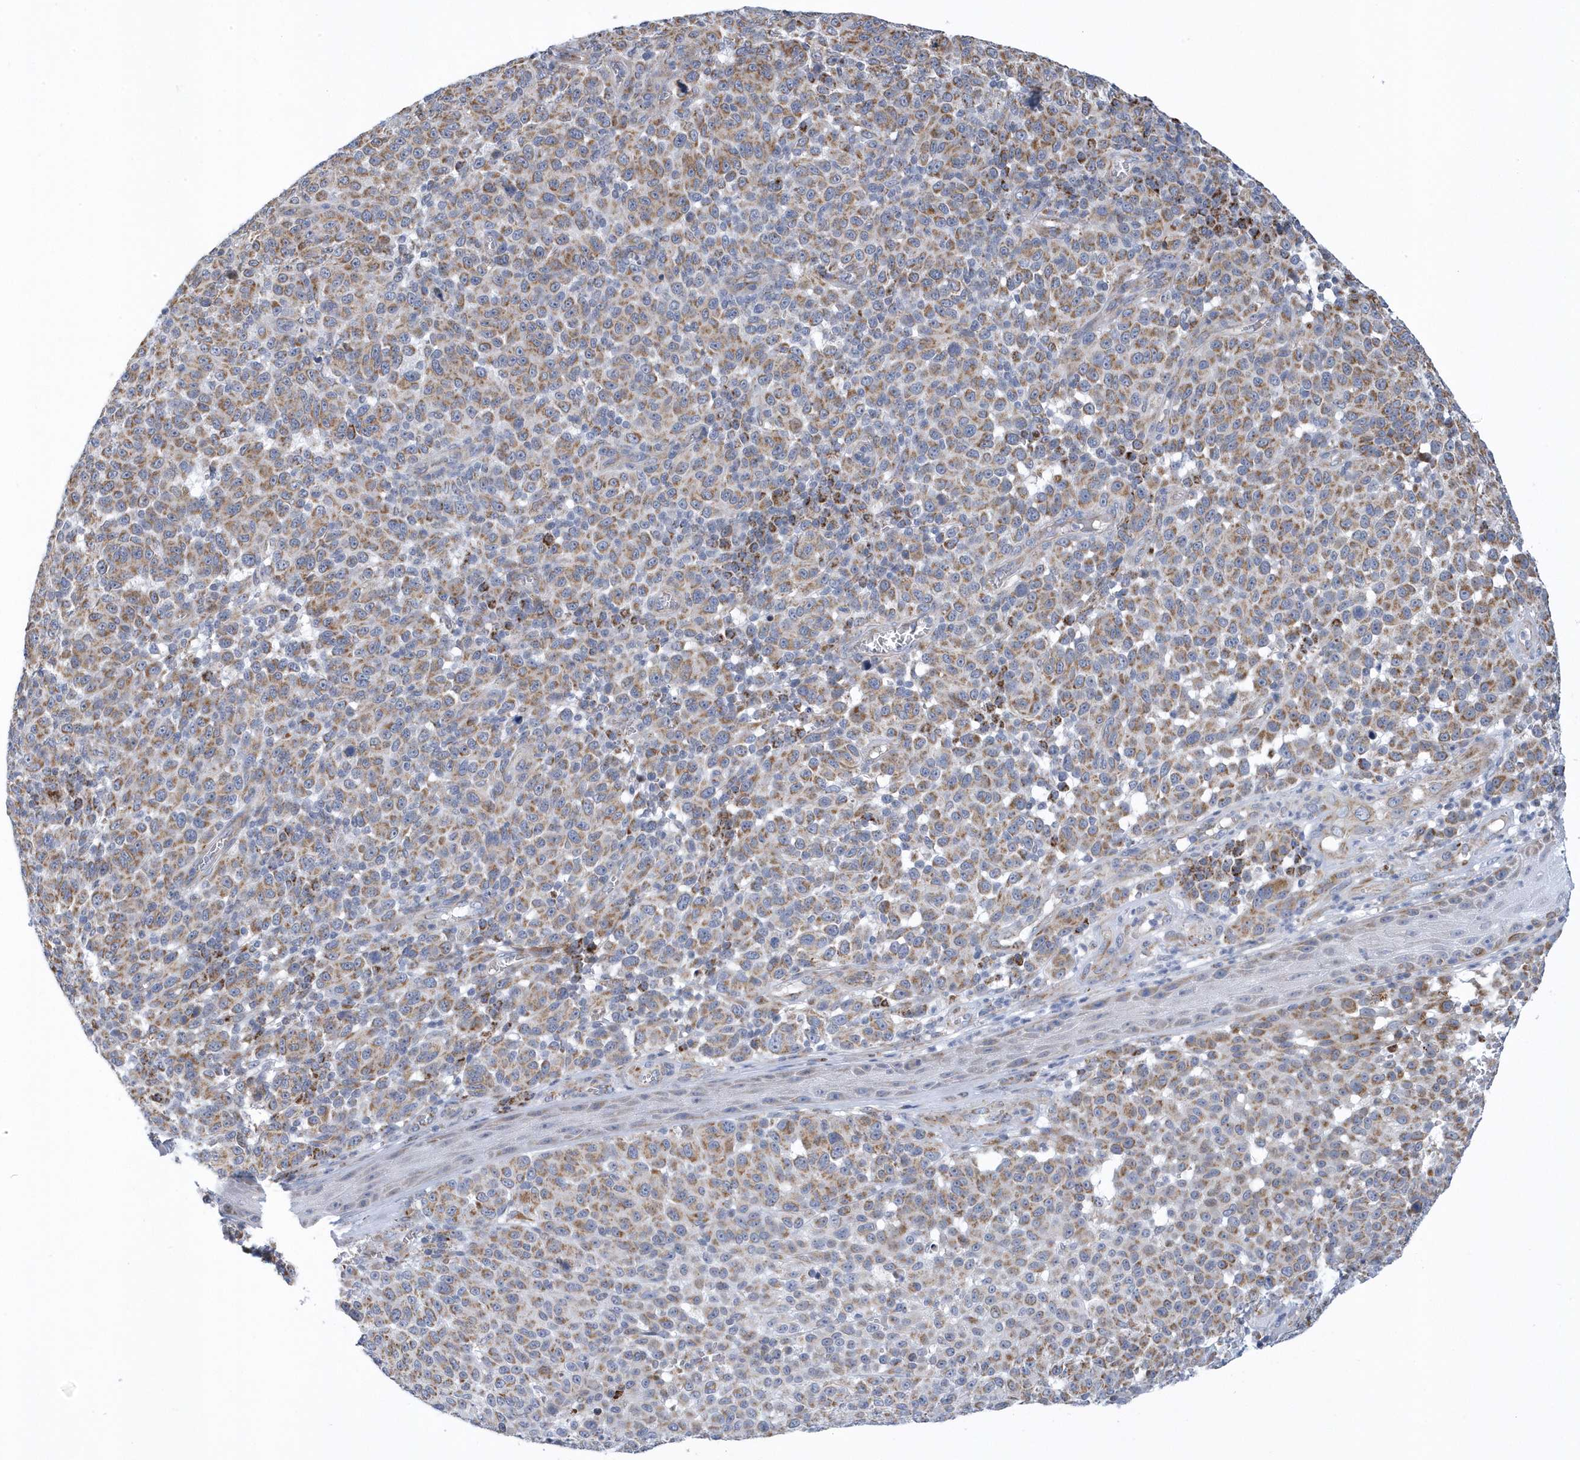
{"staining": {"intensity": "moderate", "quantity": "25%-75%", "location": "cytoplasmic/membranous"}, "tissue": "melanoma", "cell_type": "Tumor cells", "image_type": "cancer", "snomed": [{"axis": "morphology", "description": "Malignant melanoma, NOS"}, {"axis": "topography", "description": "Skin"}], "caption": "This is a photomicrograph of immunohistochemistry (IHC) staining of malignant melanoma, which shows moderate positivity in the cytoplasmic/membranous of tumor cells.", "gene": "VWA5B2", "patient": {"sex": "male", "age": 49}}